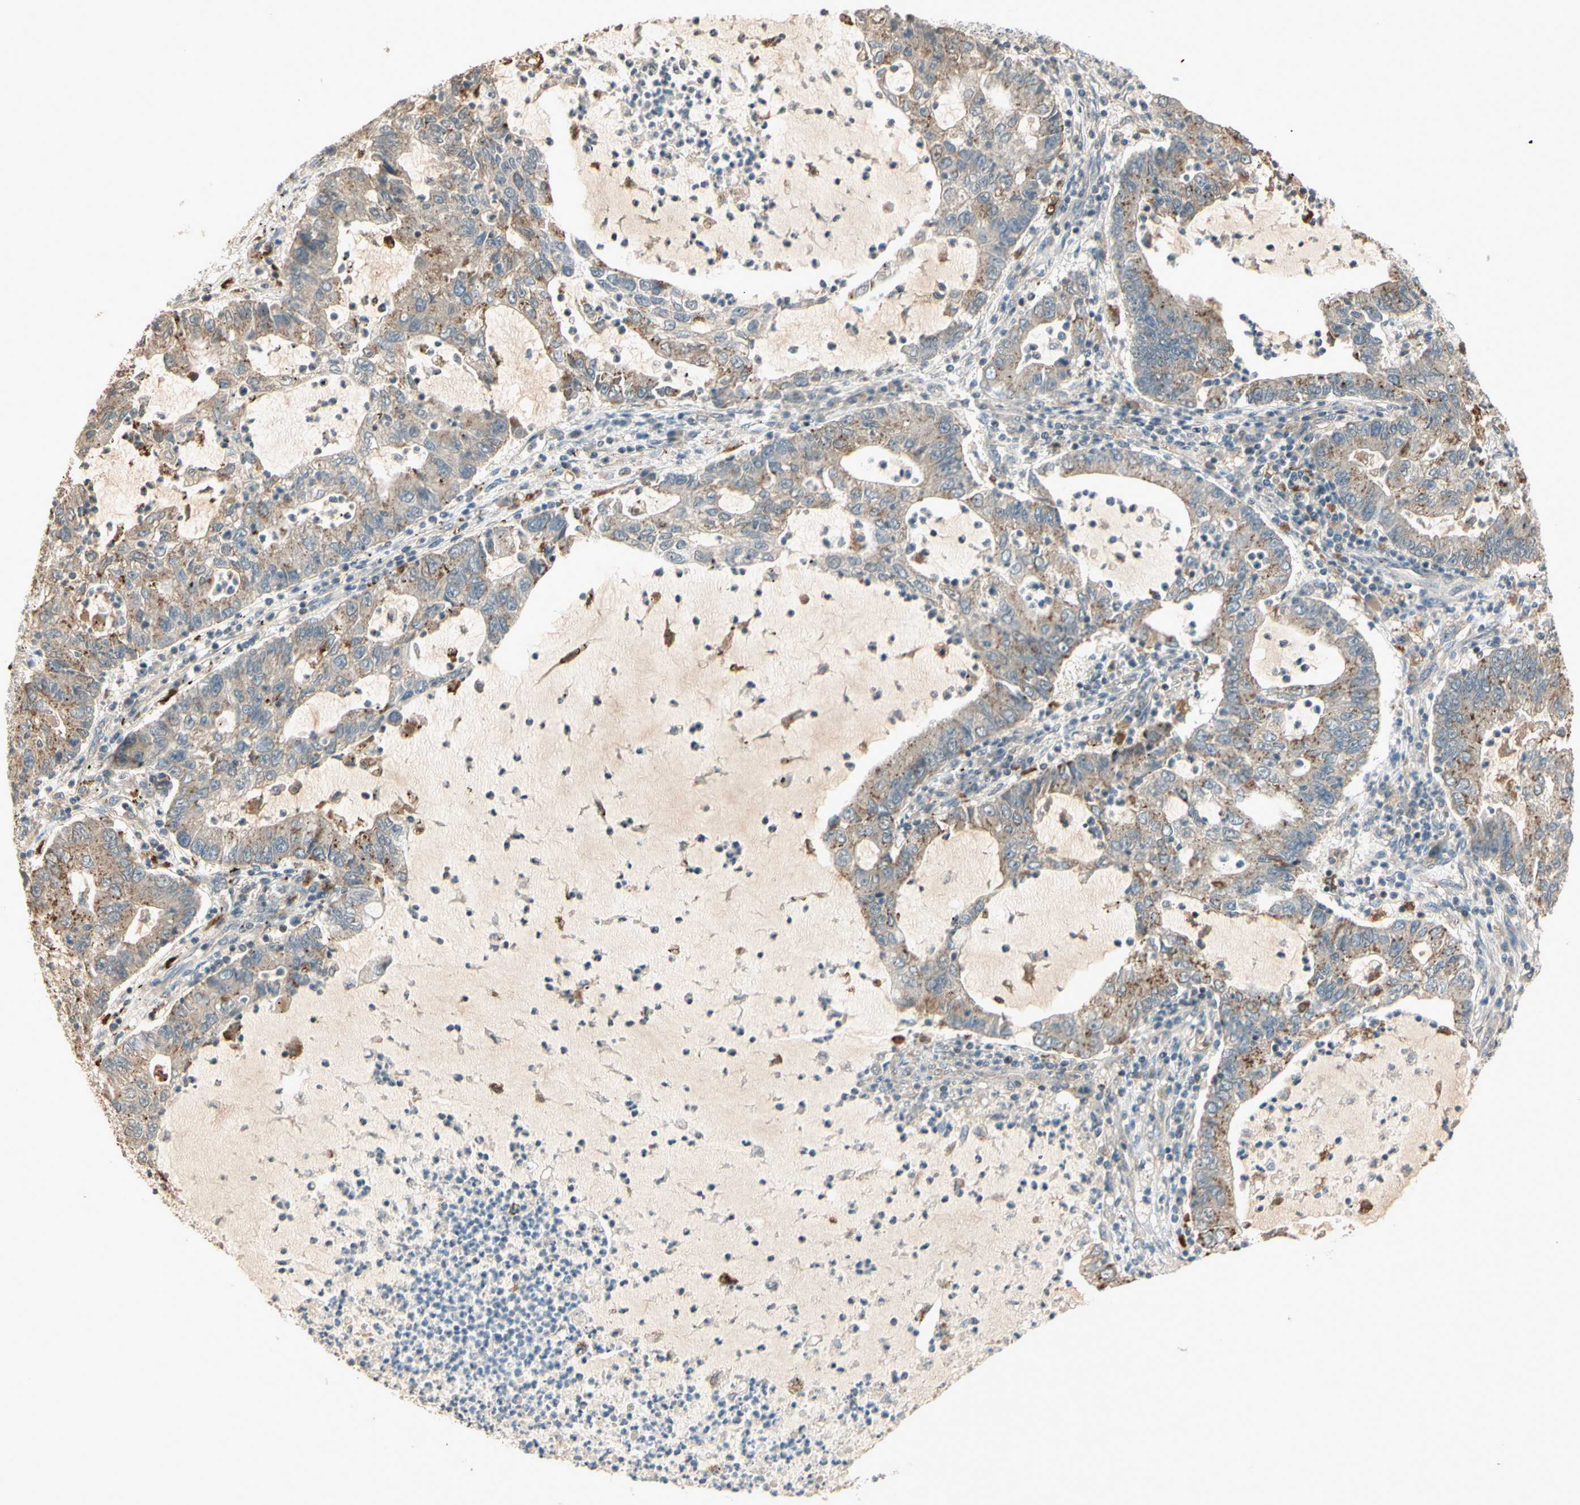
{"staining": {"intensity": "weak", "quantity": ">75%", "location": "cytoplasmic/membranous"}, "tissue": "lung cancer", "cell_type": "Tumor cells", "image_type": "cancer", "snomed": [{"axis": "morphology", "description": "Adenocarcinoma, NOS"}, {"axis": "topography", "description": "Lung"}], "caption": "Immunohistochemistry (DAB) staining of lung cancer exhibits weak cytoplasmic/membranous protein positivity in approximately >75% of tumor cells.", "gene": "NFYA", "patient": {"sex": "female", "age": 51}}